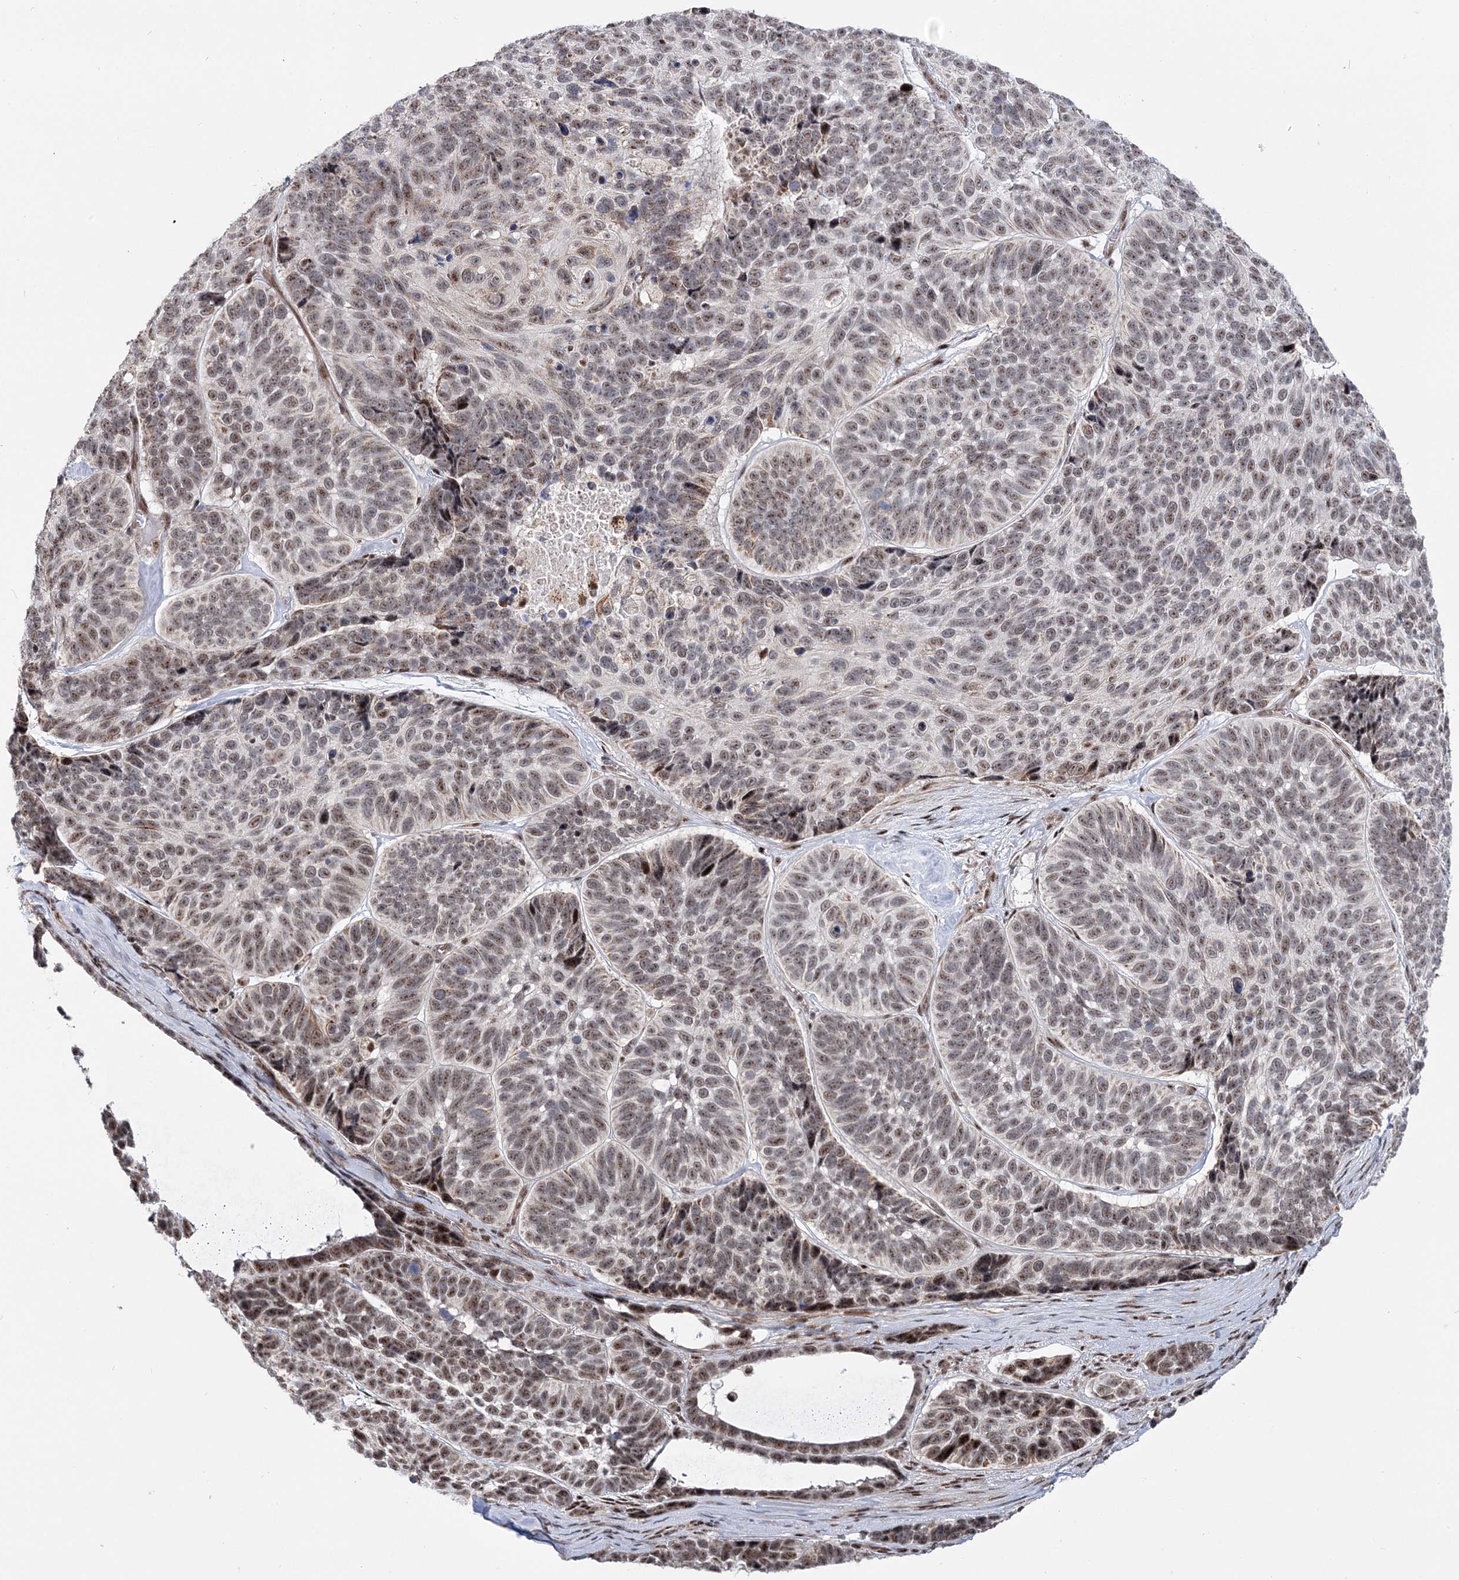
{"staining": {"intensity": "moderate", "quantity": "25%-75%", "location": "nuclear"}, "tissue": "skin cancer", "cell_type": "Tumor cells", "image_type": "cancer", "snomed": [{"axis": "morphology", "description": "Basal cell carcinoma"}, {"axis": "topography", "description": "Skin"}], "caption": "Brown immunohistochemical staining in skin basal cell carcinoma displays moderate nuclear positivity in approximately 25%-75% of tumor cells.", "gene": "TATDN2", "patient": {"sex": "male", "age": 62}}